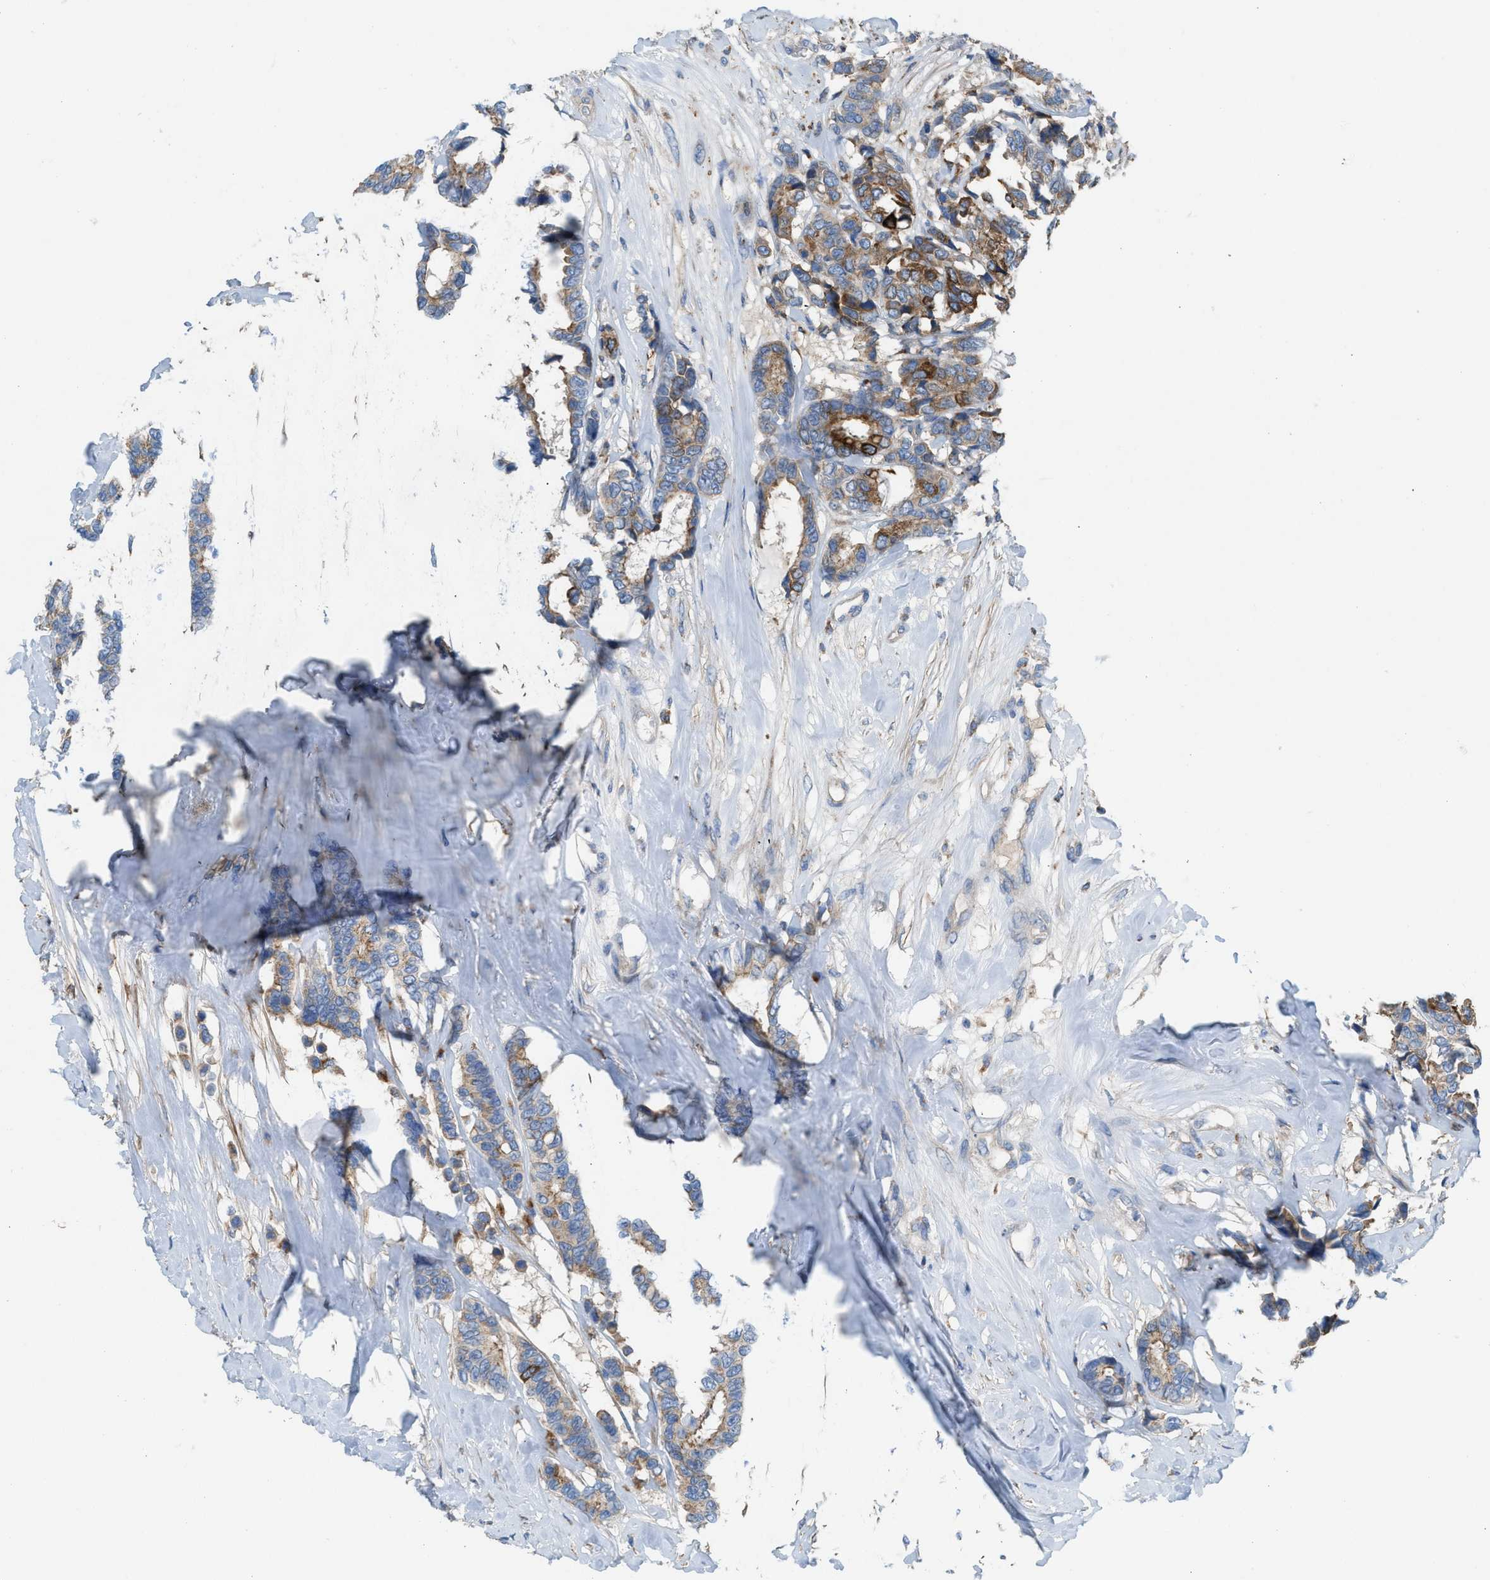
{"staining": {"intensity": "moderate", "quantity": "<25%", "location": "cytoplasmic/membranous"}, "tissue": "breast cancer", "cell_type": "Tumor cells", "image_type": "cancer", "snomed": [{"axis": "morphology", "description": "Duct carcinoma"}, {"axis": "topography", "description": "Breast"}], "caption": "Infiltrating ductal carcinoma (breast) stained for a protein exhibits moderate cytoplasmic/membranous positivity in tumor cells.", "gene": "AOAH", "patient": {"sex": "female", "age": 87}}